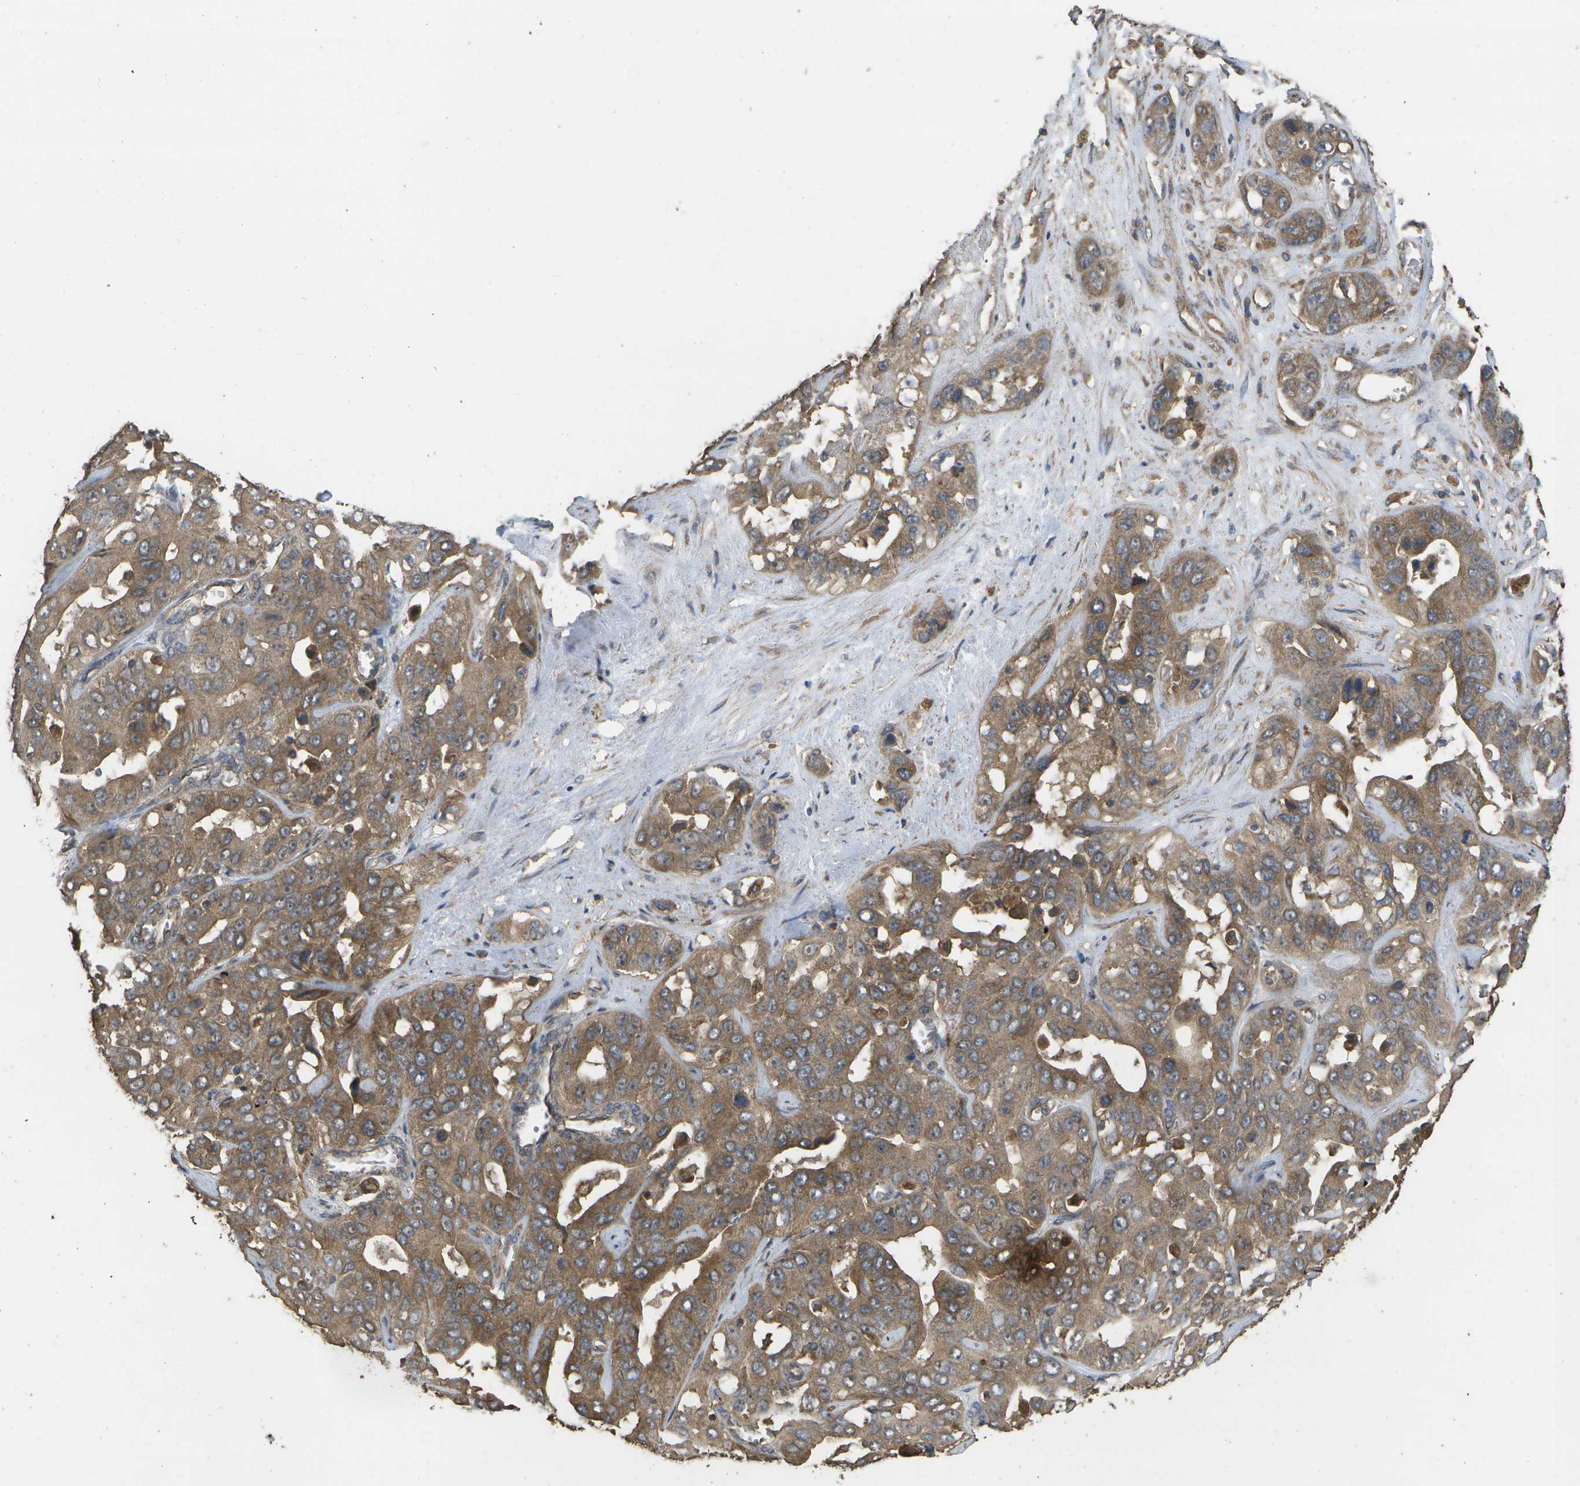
{"staining": {"intensity": "moderate", "quantity": ">75%", "location": "cytoplasmic/membranous"}, "tissue": "liver cancer", "cell_type": "Tumor cells", "image_type": "cancer", "snomed": [{"axis": "morphology", "description": "Cholangiocarcinoma"}, {"axis": "topography", "description": "Liver"}], "caption": "A micrograph of liver cancer stained for a protein exhibits moderate cytoplasmic/membranous brown staining in tumor cells. Using DAB (brown) and hematoxylin (blue) stains, captured at high magnification using brightfield microscopy.", "gene": "SACS", "patient": {"sex": "female", "age": 52}}